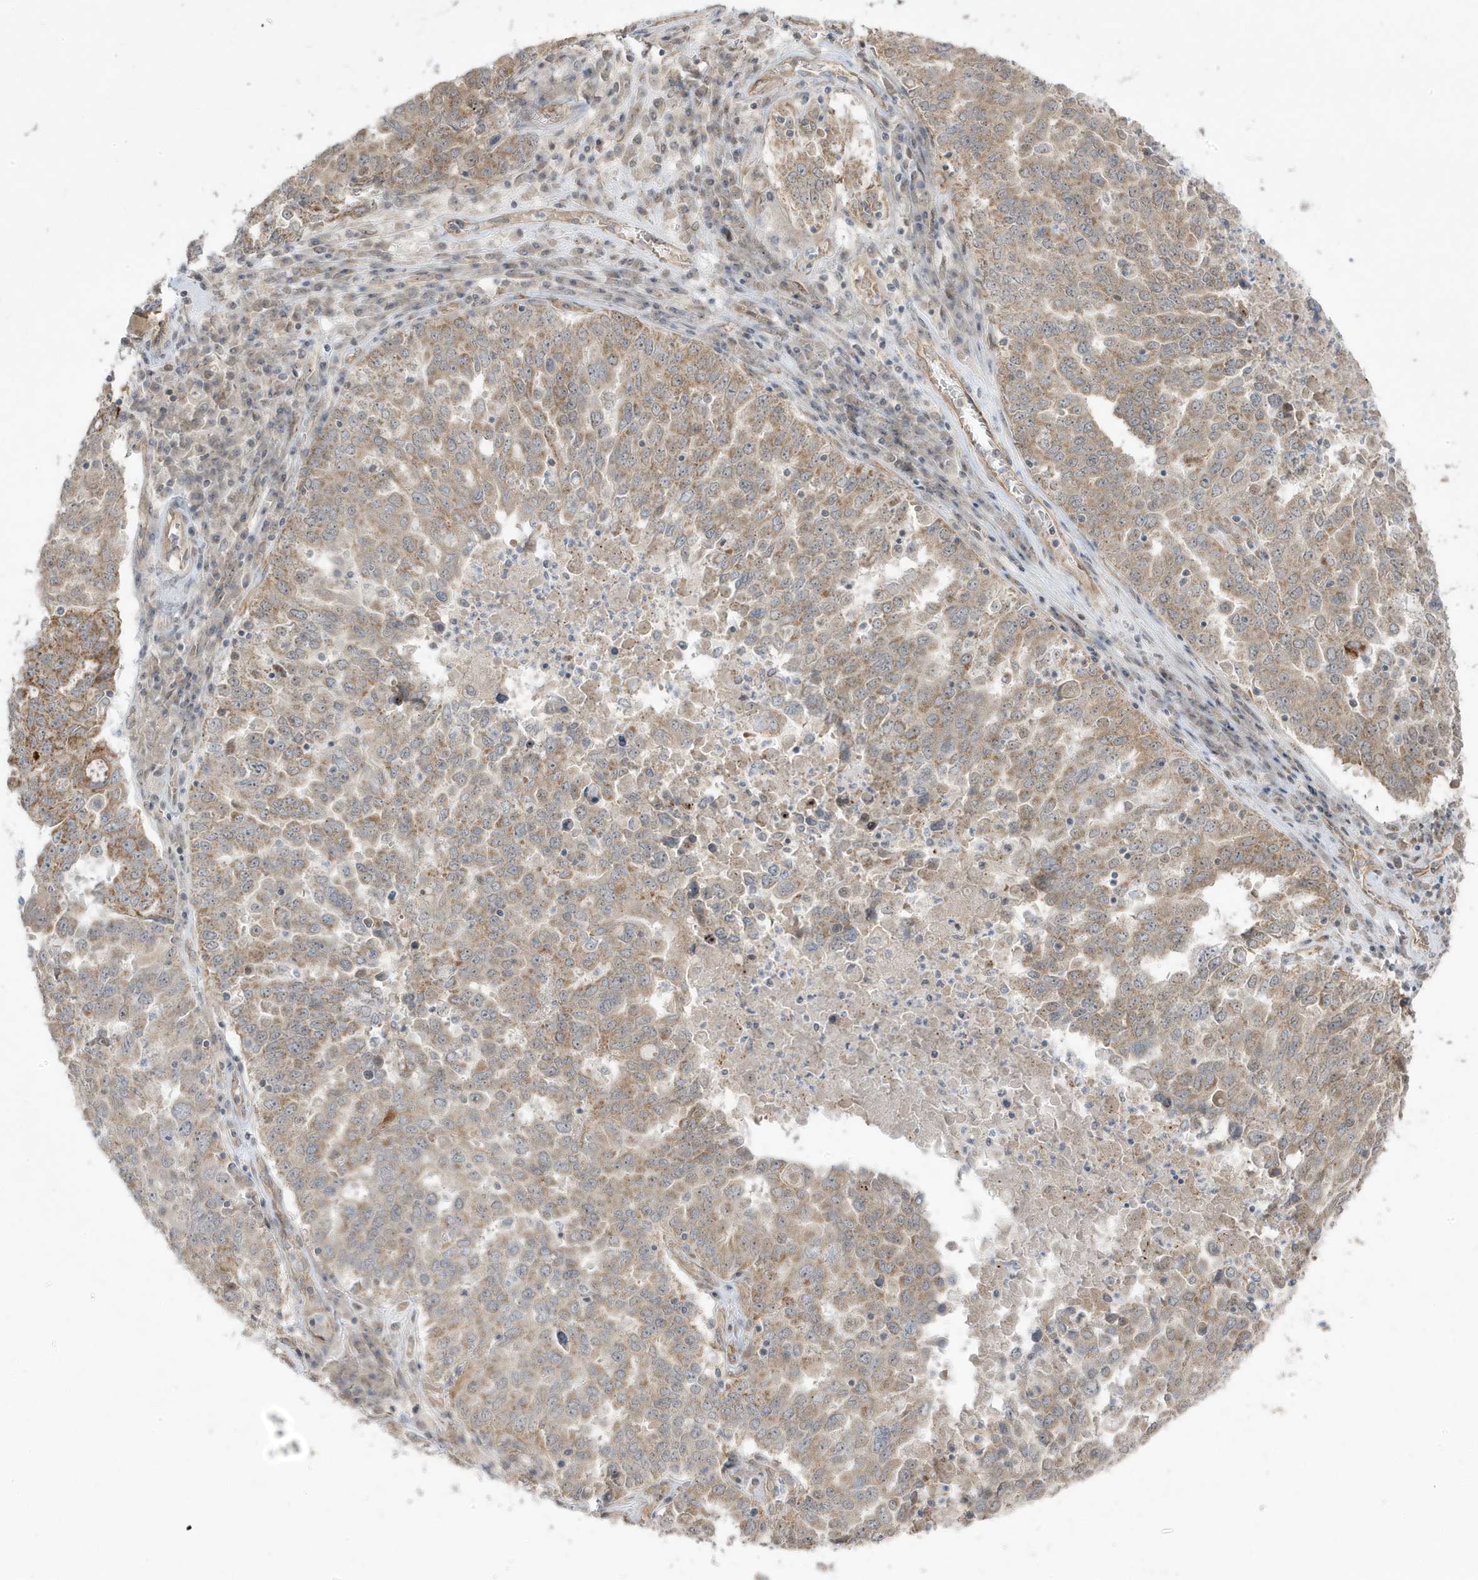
{"staining": {"intensity": "moderate", "quantity": "25%-75%", "location": "cytoplasmic/membranous"}, "tissue": "ovarian cancer", "cell_type": "Tumor cells", "image_type": "cancer", "snomed": [{"axis": "morphology", "description": "Carcinoma, endometroid"}, {"axis": "topography", "description": "Ovary"}], "caption": "The photomicrograph reveals a brown stain indicating the presence of a protein in the cytoplasmic/membranous of tumor cells in ovarian cancer (endometroid carcinoma). Immunohistochemistry stains the protein of interest in brown and the nuclei are stained blue.", "gene": "DNAJC12", "patient": {"sex": "female", "age": 62}}